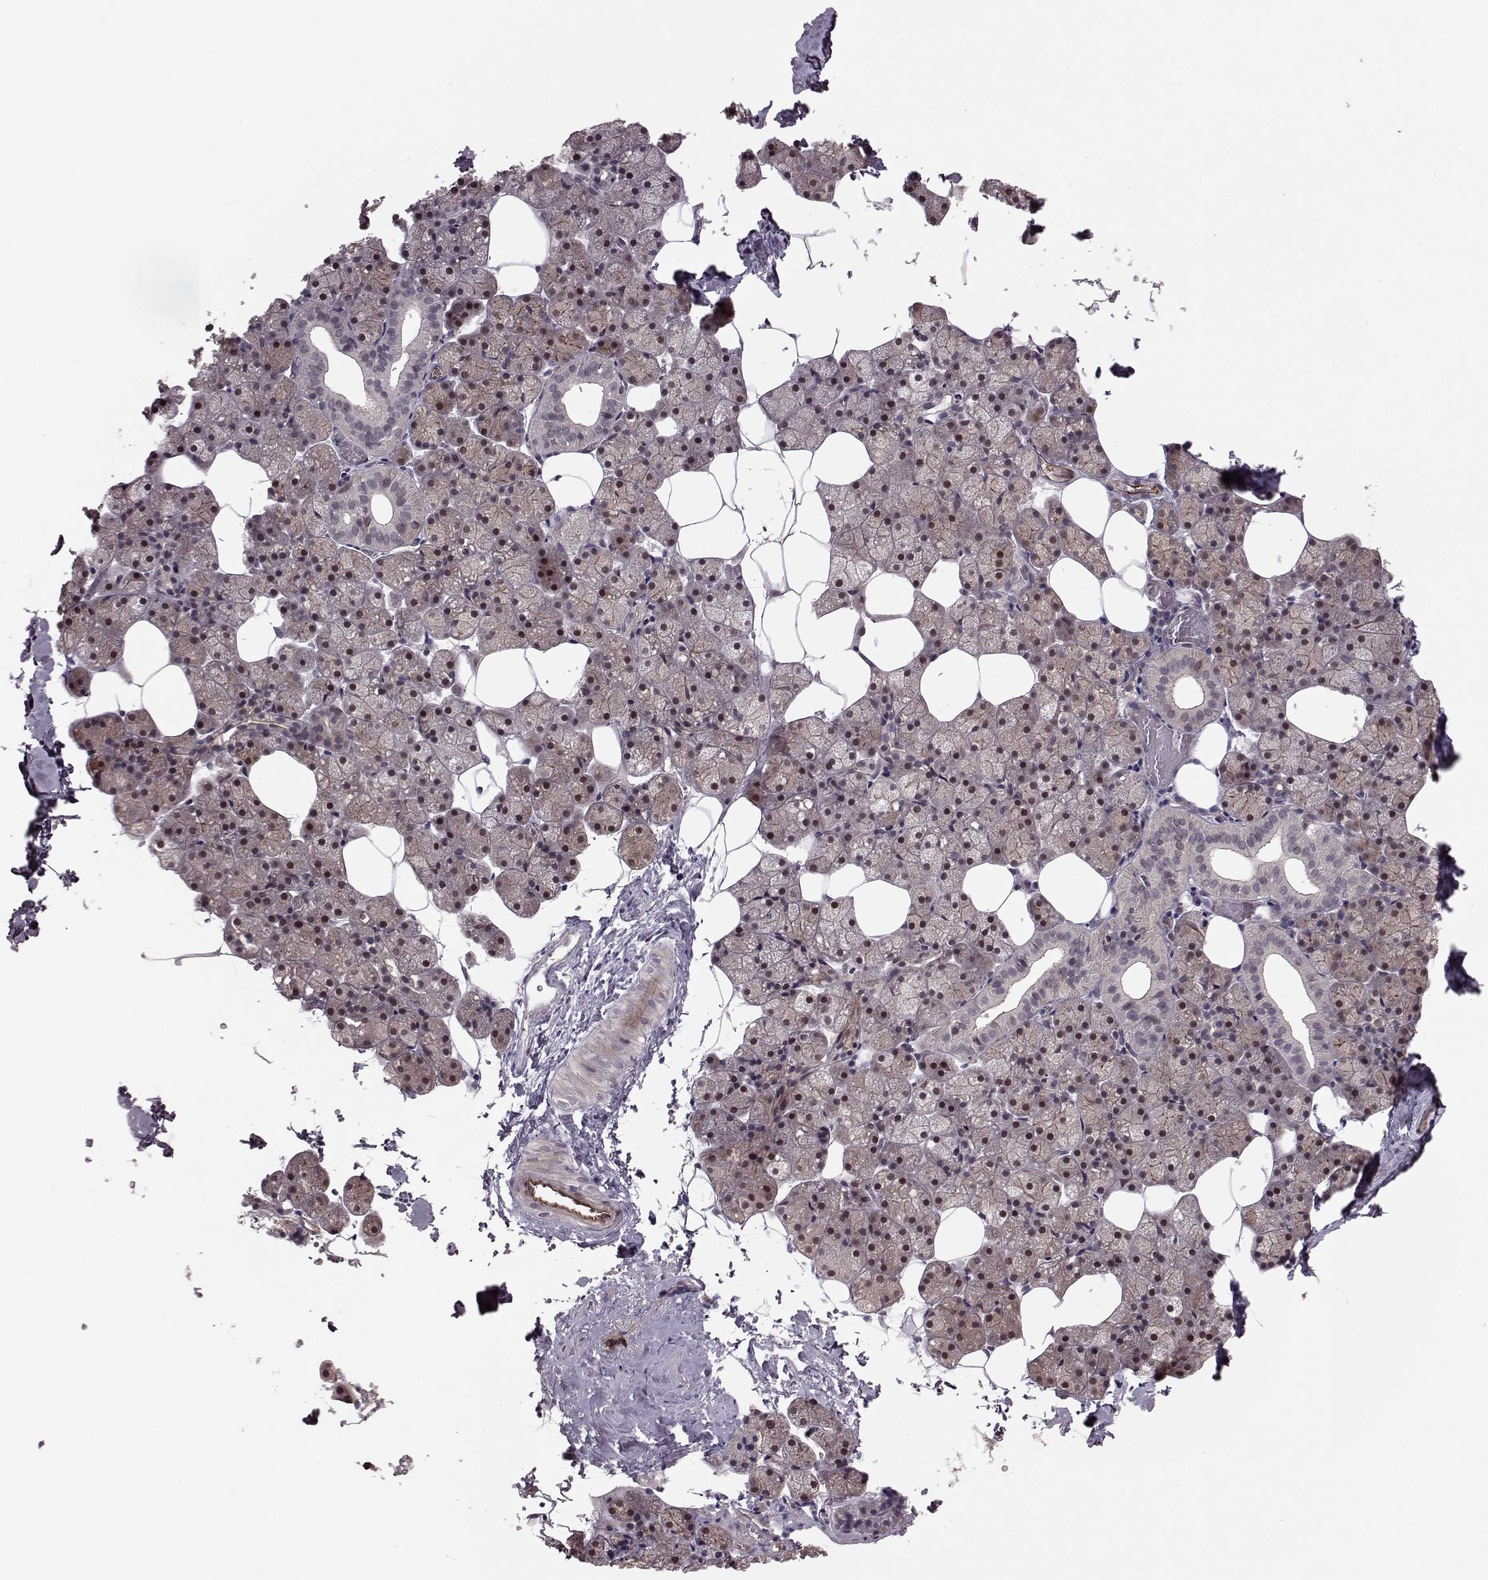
{"staining": {"intensity": "strong", "quantity": "25%-75%", "location": "cytoplasmic/membranous"}, "tissue": "salivary gland", "cell_type": "Glandular cells", "image_type": "normal", "snomed": [{"axis": "morphology", "description": "Normal tissue, NOS"}, {"axis": "topography", "description": "Salivary gland"}], "caption": "Salivary gland stained for a protein shows strong cytoplasmic/membranous positivity in glandular cells.", "gene": "SYNPO", "patient": {"sex": "male", "age": 38}}